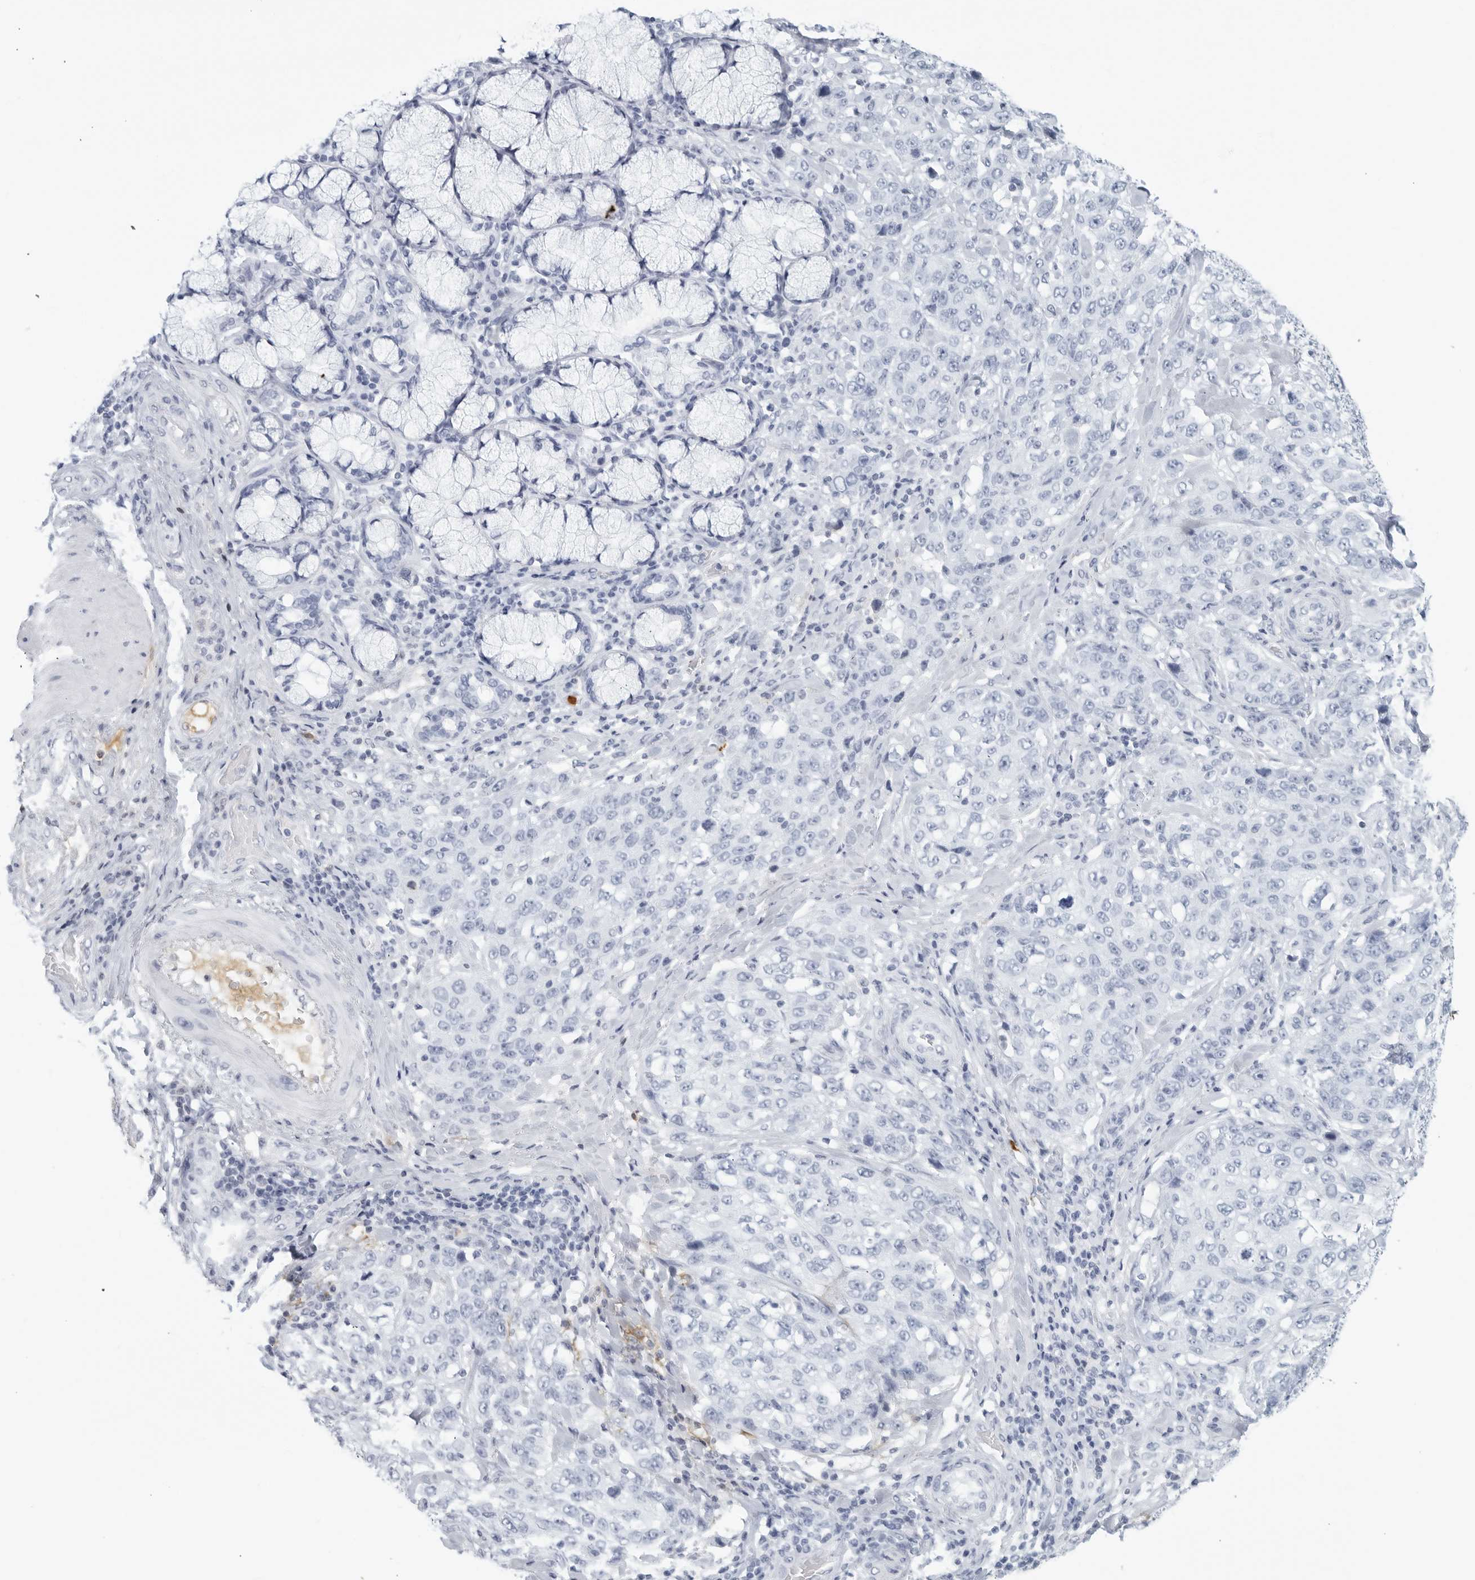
{"staining": {"intensity": "negative", "quantity": "none", "location": "none"}, "tissue": "stomach cancer", "cell_type": "Tumor cells", "image_type": "cancer", "snomed": [{"axis": "morphology", "description": "Adenocarcinoma, NOS"}, {"axis": "topography", "description": "Stomach"}], "caption": "IHC image of neoplastic tissue: stomach cancer (adenocarcinoma) stained with DAB (3,3'-diaminobenzidine) reveals no significant protein positivity in tumor cells.", "gene": "FGG", "patient": {"sex": "male", "age": 48}}